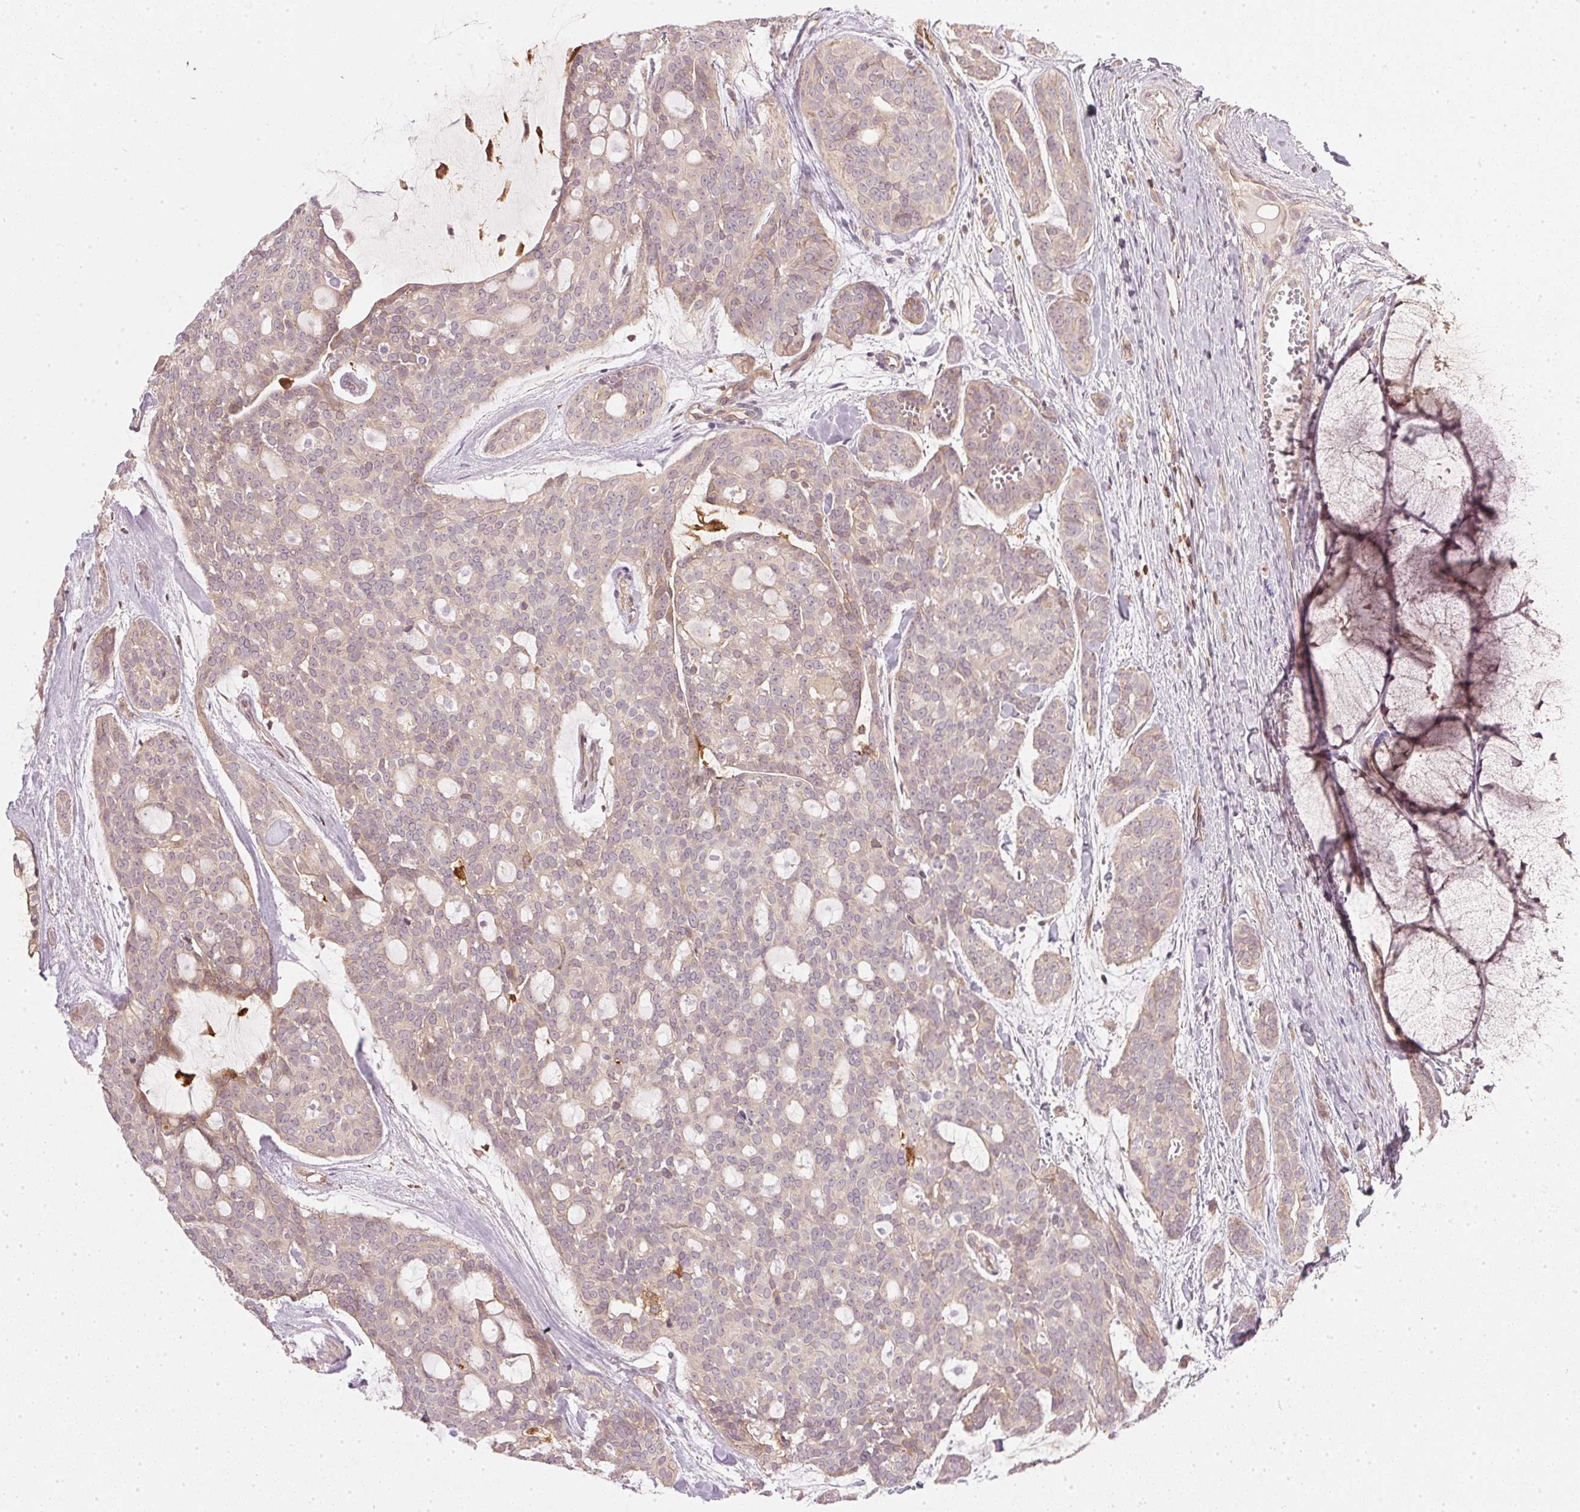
{"staining": {"intensity": "weak", "quantity": "<25%", "location": "cytoplasmic/membranous"}, "tissue": "head and neck cancer", "cell_type": "Tumor cells", "image_type": "cancer", "snomed": [{"axis": "morphology", "description": "Adenocarcinoma, NOS"}, {"axis": "topography", "description": "Head-Neck"}], "caption": "Immunohistochemistry (IHC) histopathology image of neoplastic tissue: human head and neck adenocarcinoma stained with DAB reveals no significant protein positivity in tumor cells.", "gene": "NADK2", "patient": {"sex": "male", "age": 66}}